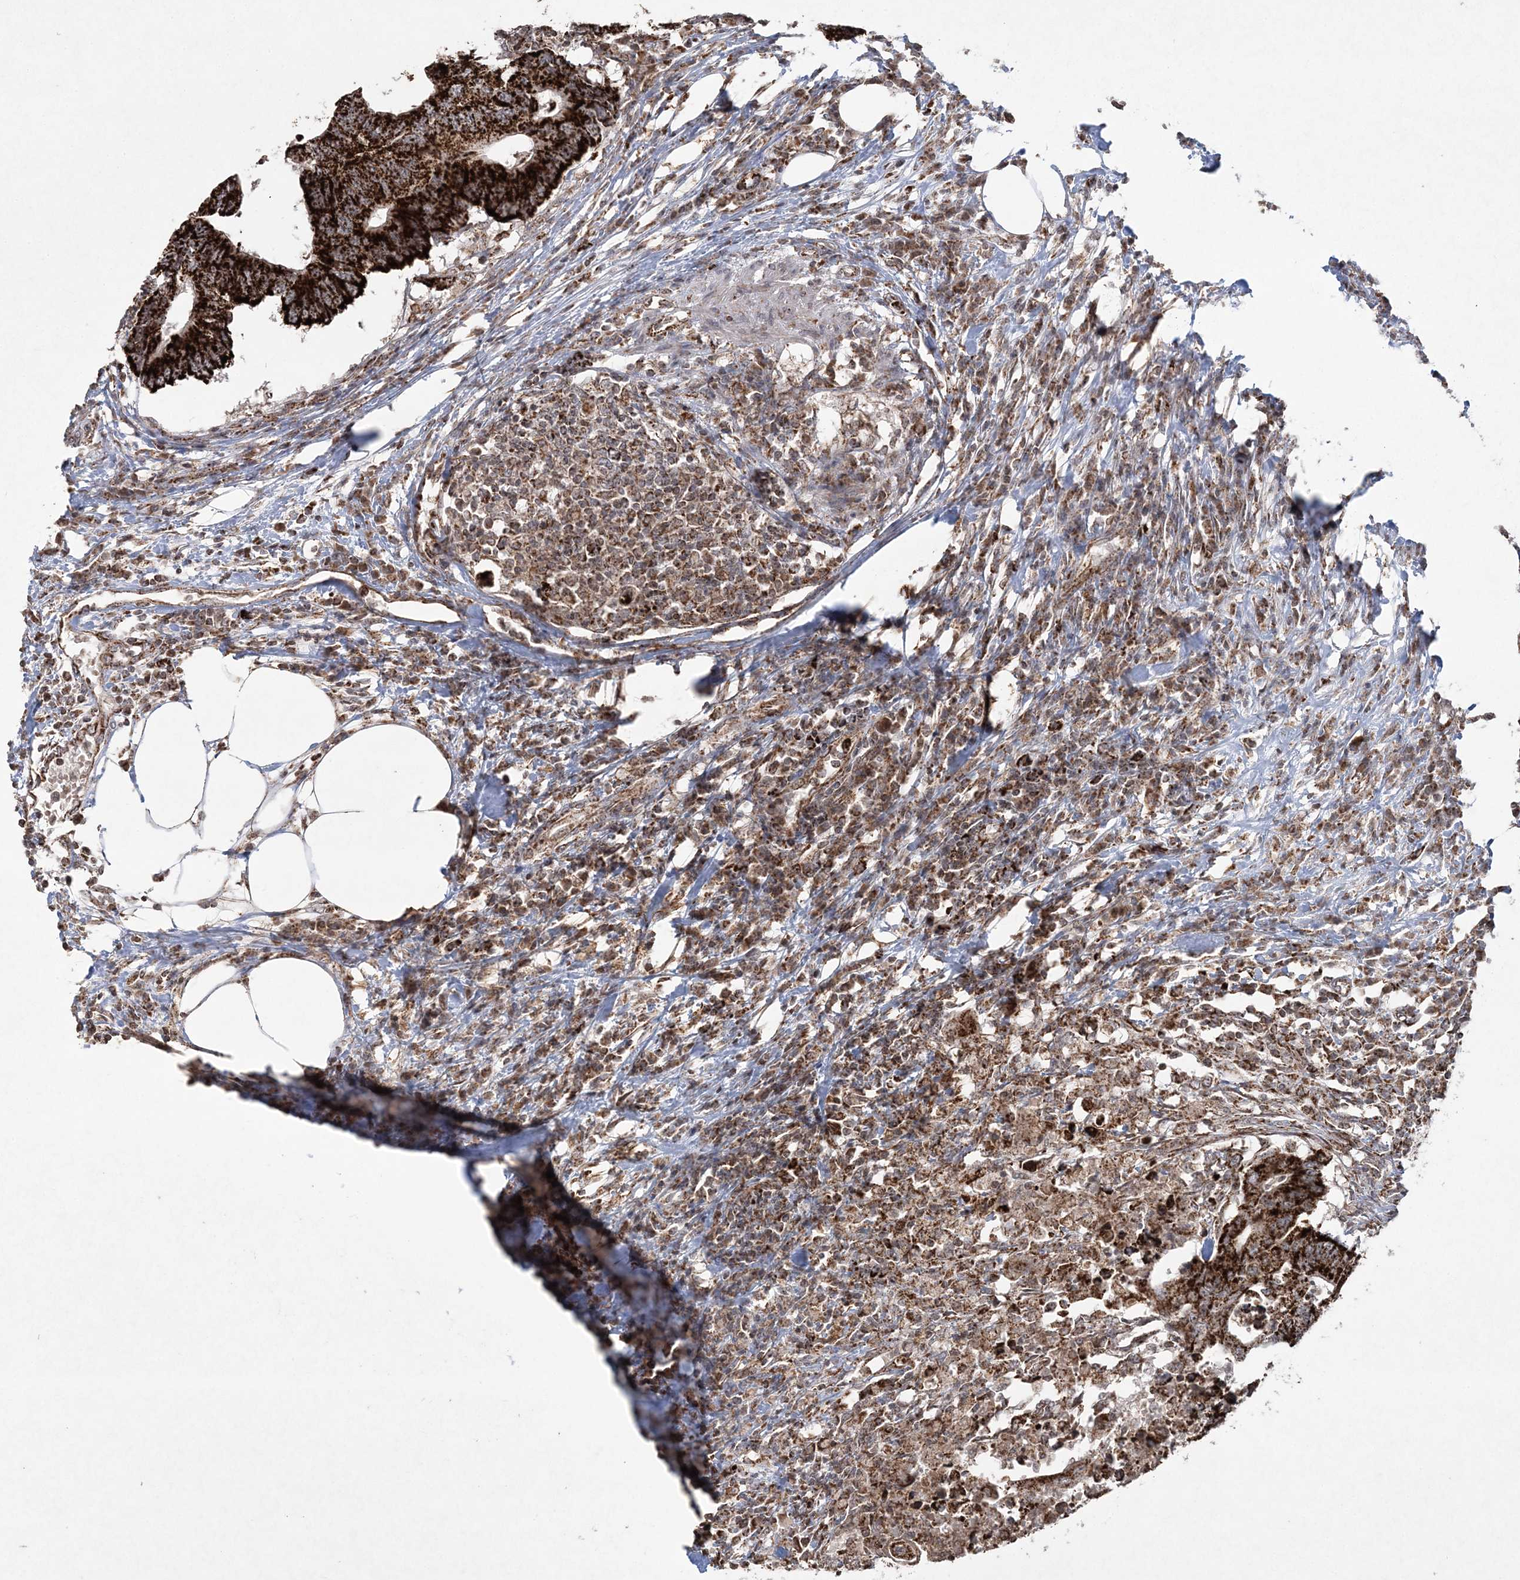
{"staining": {"intensity": "strong", "quantity": ">75%", "location": "cytoplasmic/membranous"}, "tissue": "colorectal cancer", "cell_type": "Tumor cells", "image_type": "cancer", "snomed": [{"axis": "morphology", "description": "Adenocarcinoma, NOS"}, {"axis": "topography", "description": "Colon"}], "caption": "IHC staining of colorectal adenocarcinoma, which shows high levels of strong cytoplasmic/membranous positivity in approximately >75% of tumor cells indicating strong cytoplasmic/membranous protein staining. The staining was performed using DAB (3,3'-diaminobenzidine) (brown) for protein detection and nuclei were counterstained in hematoxylin (blue).", "gene": "LRPPRC", "patient": {"sex": "male", "age": 71}}